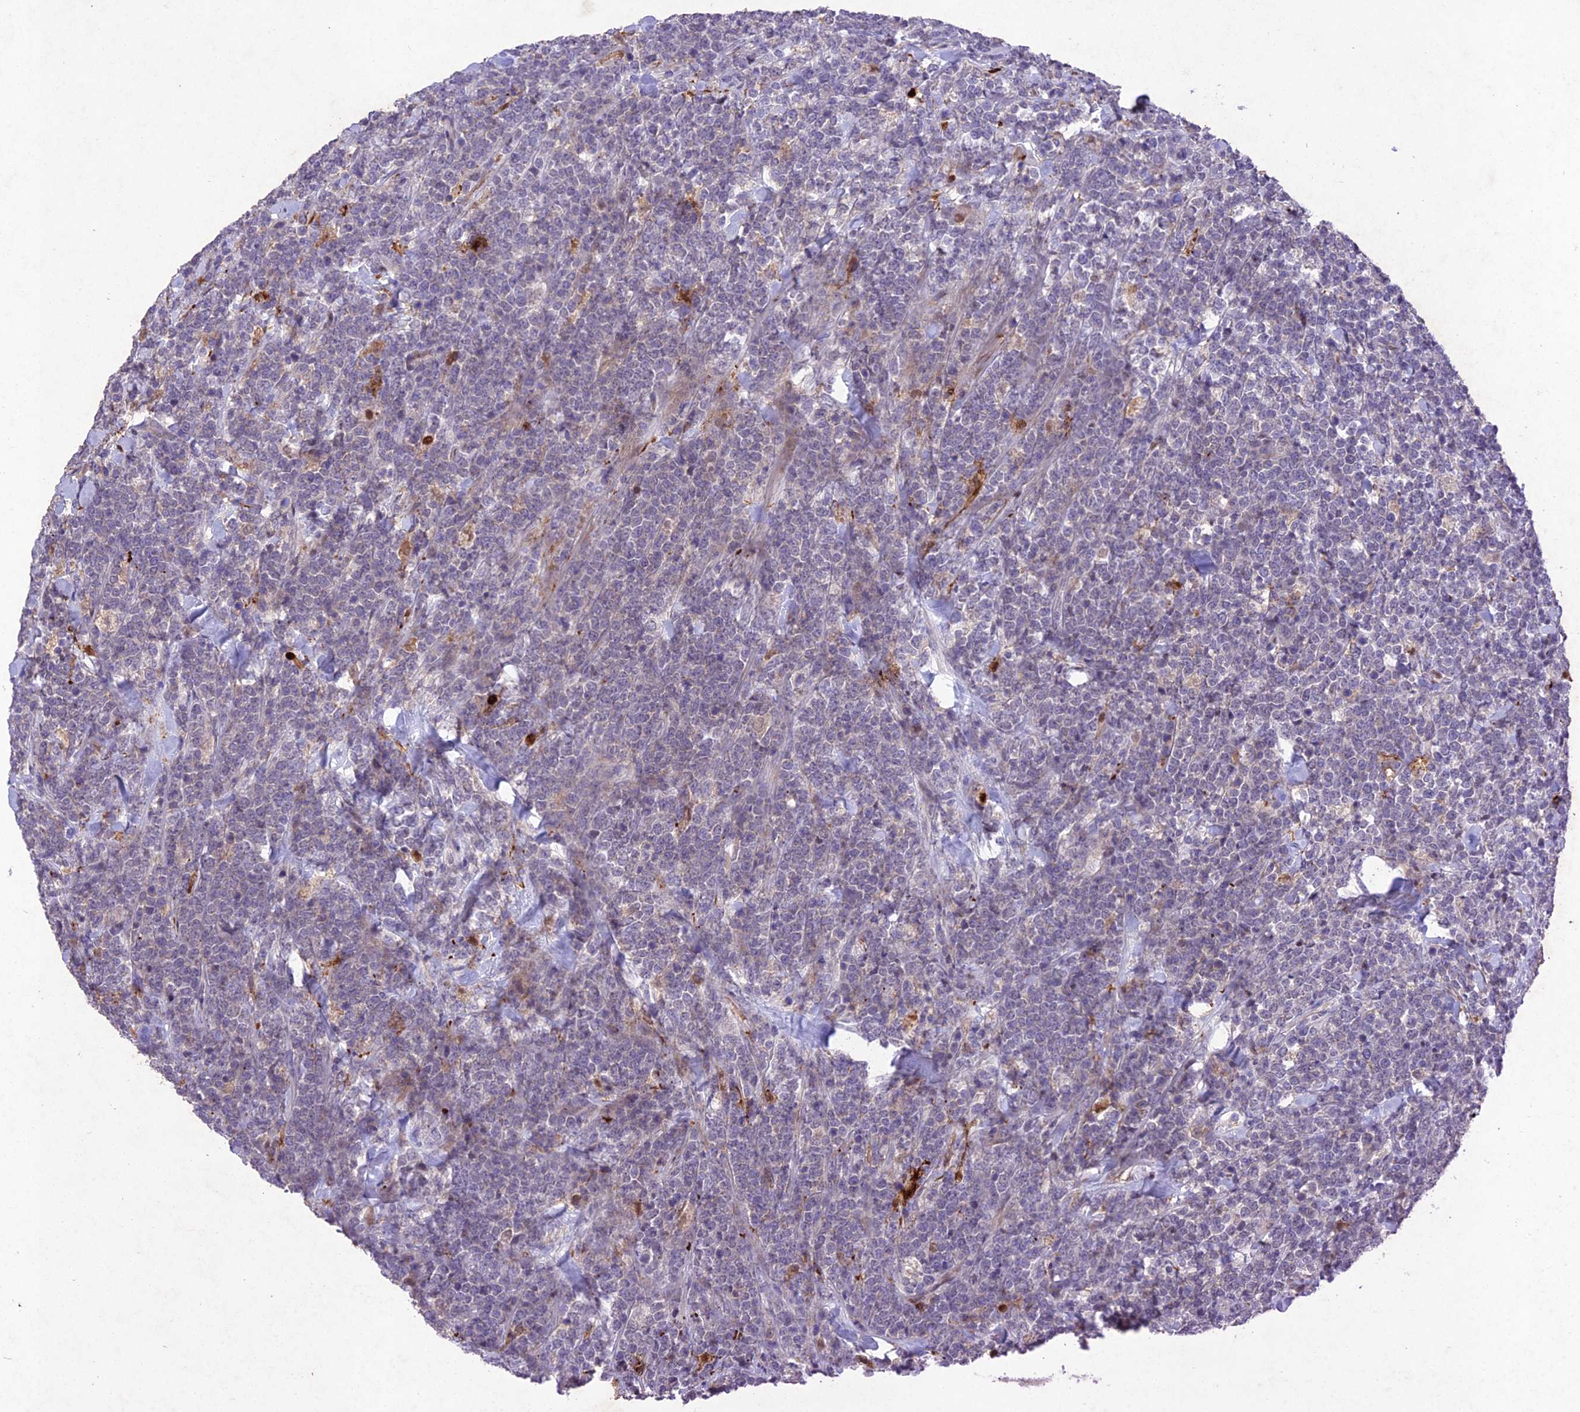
{"staining": {"intensity": "negative", "quantity": "none", "location": "none"}, "tissue": "lymphoma", "cell_type": "Tumor cells", "image_type": "cancer", "snomed": [{"axis": "morphology", "description": "Malignant lymphoma, non-Hodgkin's type, High grade"}, {"axis": "topography", "description": "Small intestine"}], "caption": "Immunohistochemistry (IHC) photomicrograph of neoplastic tissue: lymphoma stained with DAB (3,3'-diaminobenzidine) displays no significant protein staining in tumor cells. (Brightfield microscopy of DAB immunohistochemistry at high magnification).", "gene": "ANKRD52", "patient": {"sex": "male", "age": 8}}